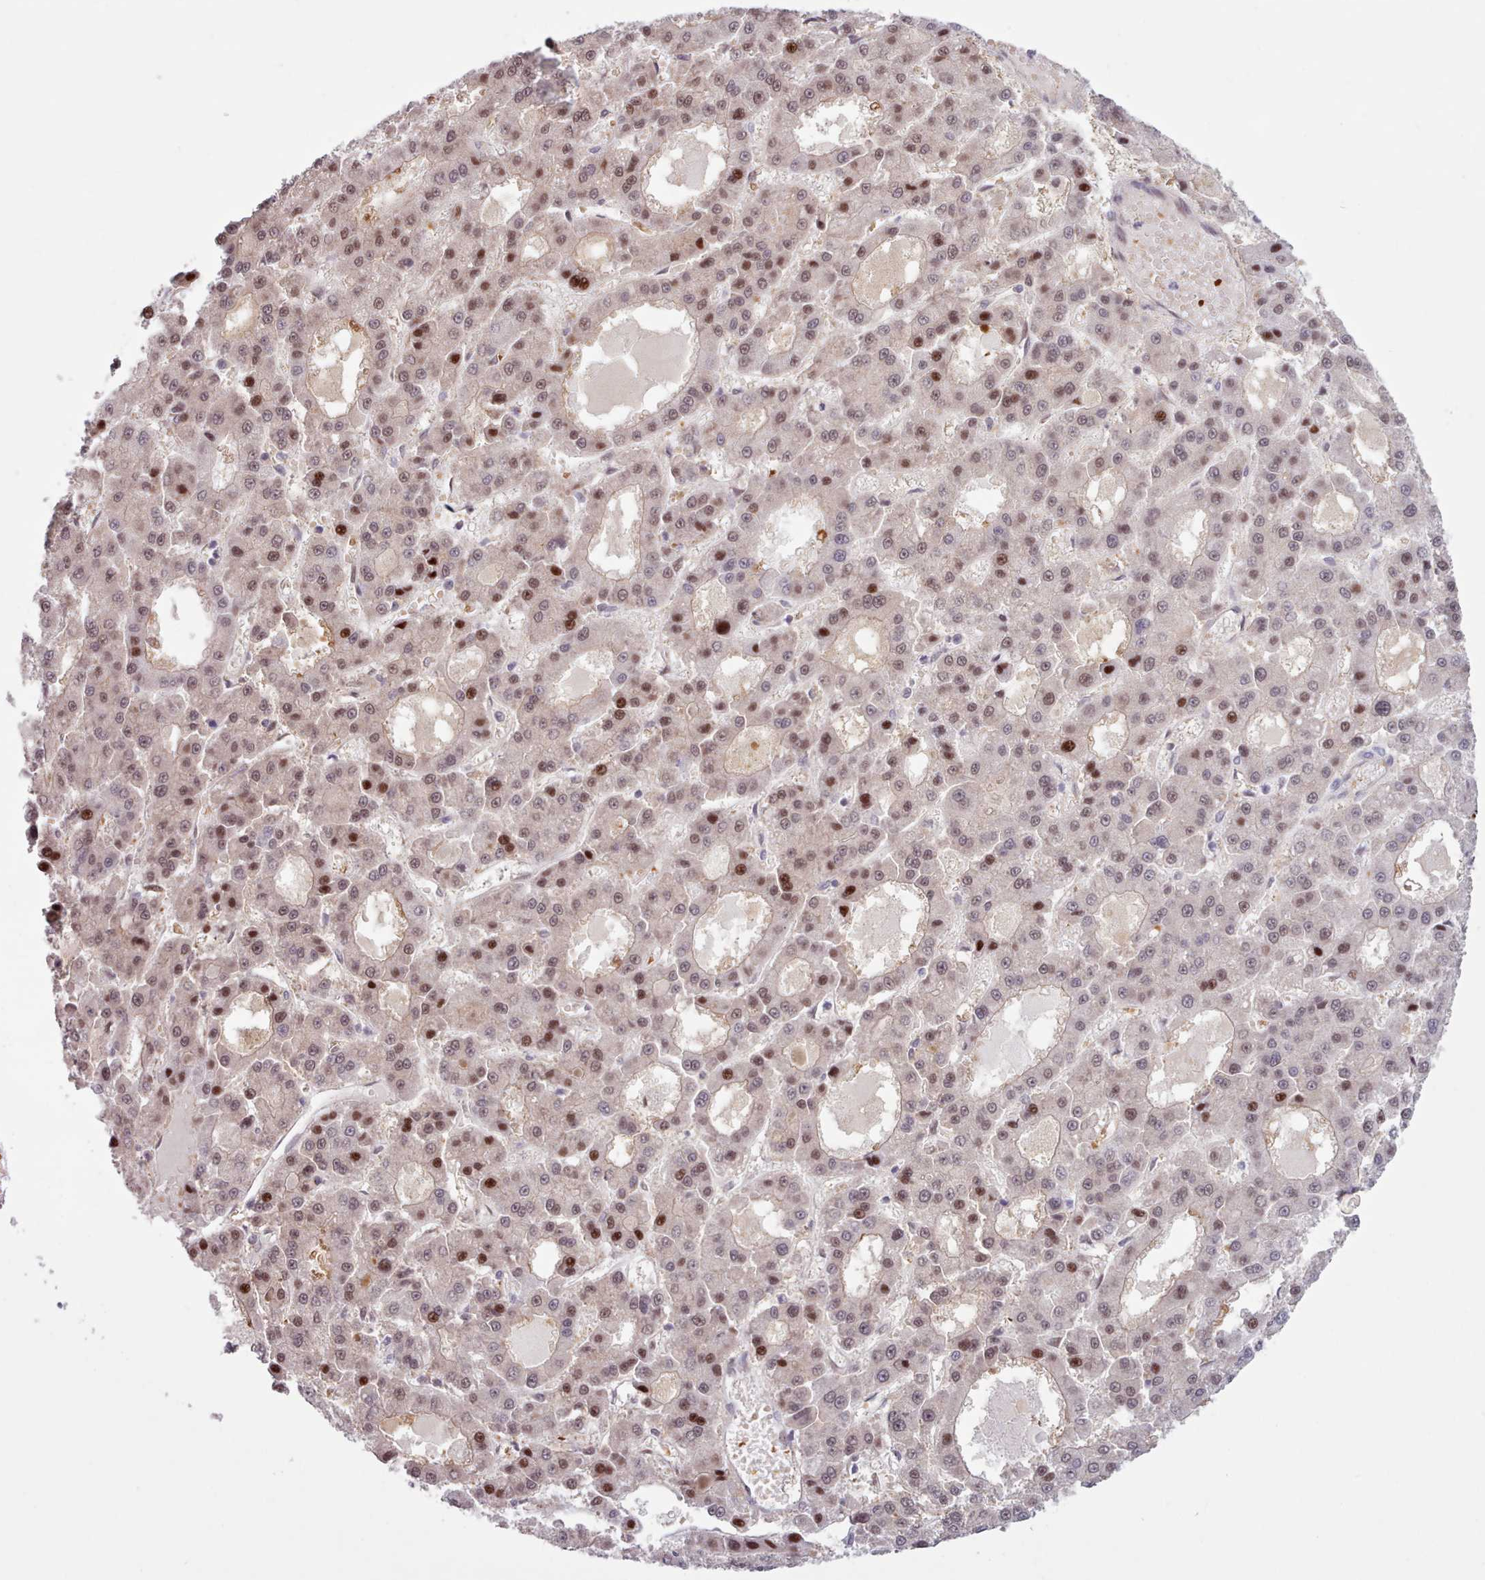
{"staining": {"intensity": "moderate", "quantity": "25%-75%", "location": "nuclear"}, "tissue": "liver cancer", "cell_type": "Tumor cells", "image_type": "cancer", "snomed": [{"axis": "morphology", "description": "Carcinoma, Hepatocellular, NOS"}, {"axis": "topography", "description": "Liver"}], "caption": "An immunohistochemistry (IHC) histopathology image of neoplastic tissue is shown. Protein staining in brown highlights moderate nuclear positivity in liver cancer (hepatocellular carcinoma) within tumor cells.", "gene": "KBTBD7", "patient": {"sex": "male", "age": 70}}